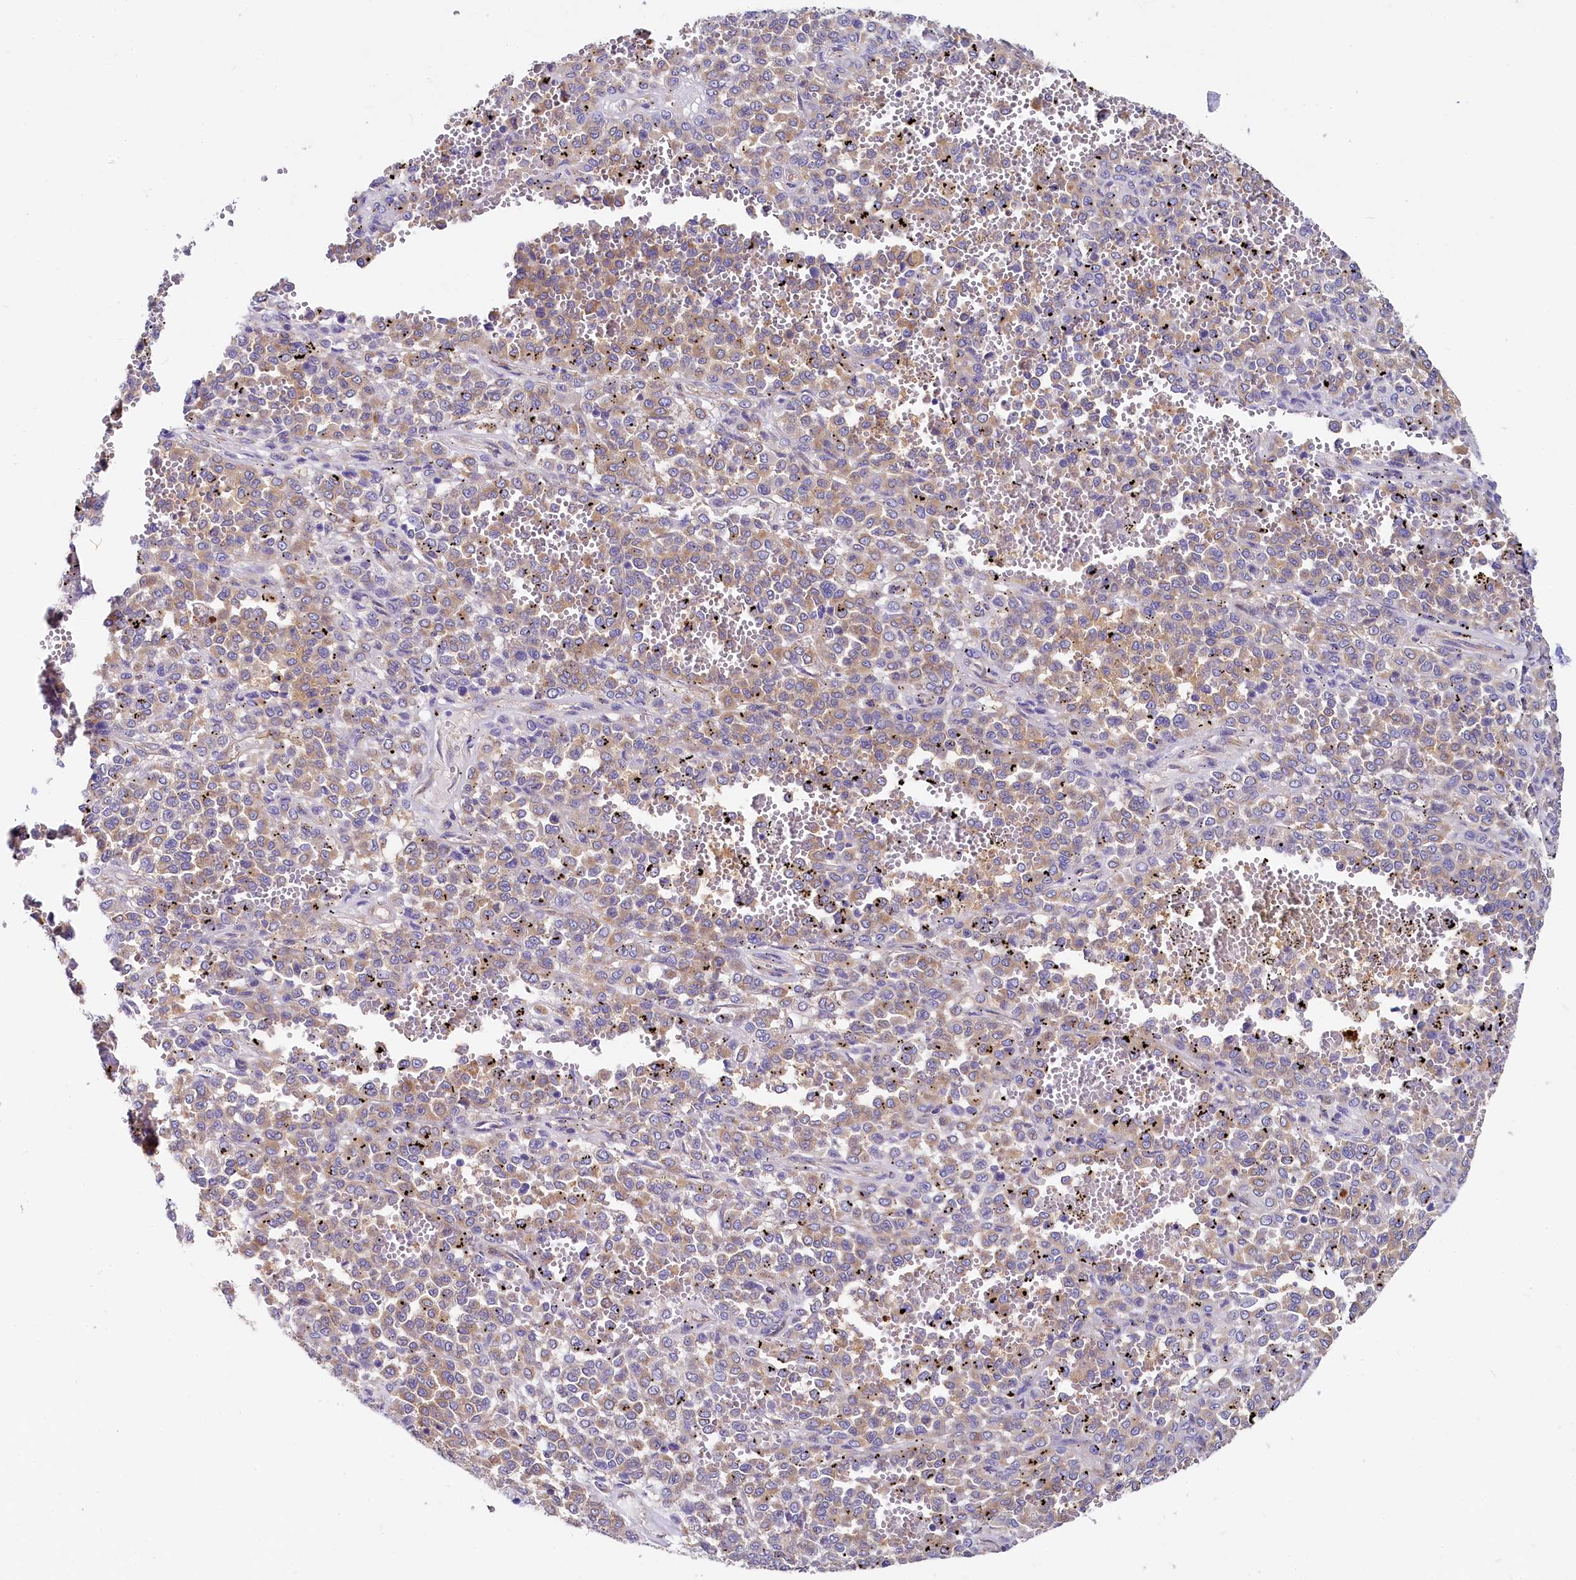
{"staining": {"intensity": "weak", "quantity": ">75%", "location": "cytoplasmic/membranous"}, "tissue": "melanoma", "cell_type": "Tumor cells", "image_type": "cancer", "snomed": [{"axis": "morphology", "description": "Malignant melanoma, Metastatic site"}, {"axis": "topography", "description": "Pancreas"}], "caption": "IHC photomicrograph of neoplastic tissue: malignant melanoma (metastatic site) stained using immunohistochemistry (IHC) displays low levels of weak protein expression localized specifically in the cytoplasmic/membranous of tumor cells, appearing as a cytoplasmic/membranous brown color.", "gene": "QARS1", "patient": {"sex": "female", "age": 30}}